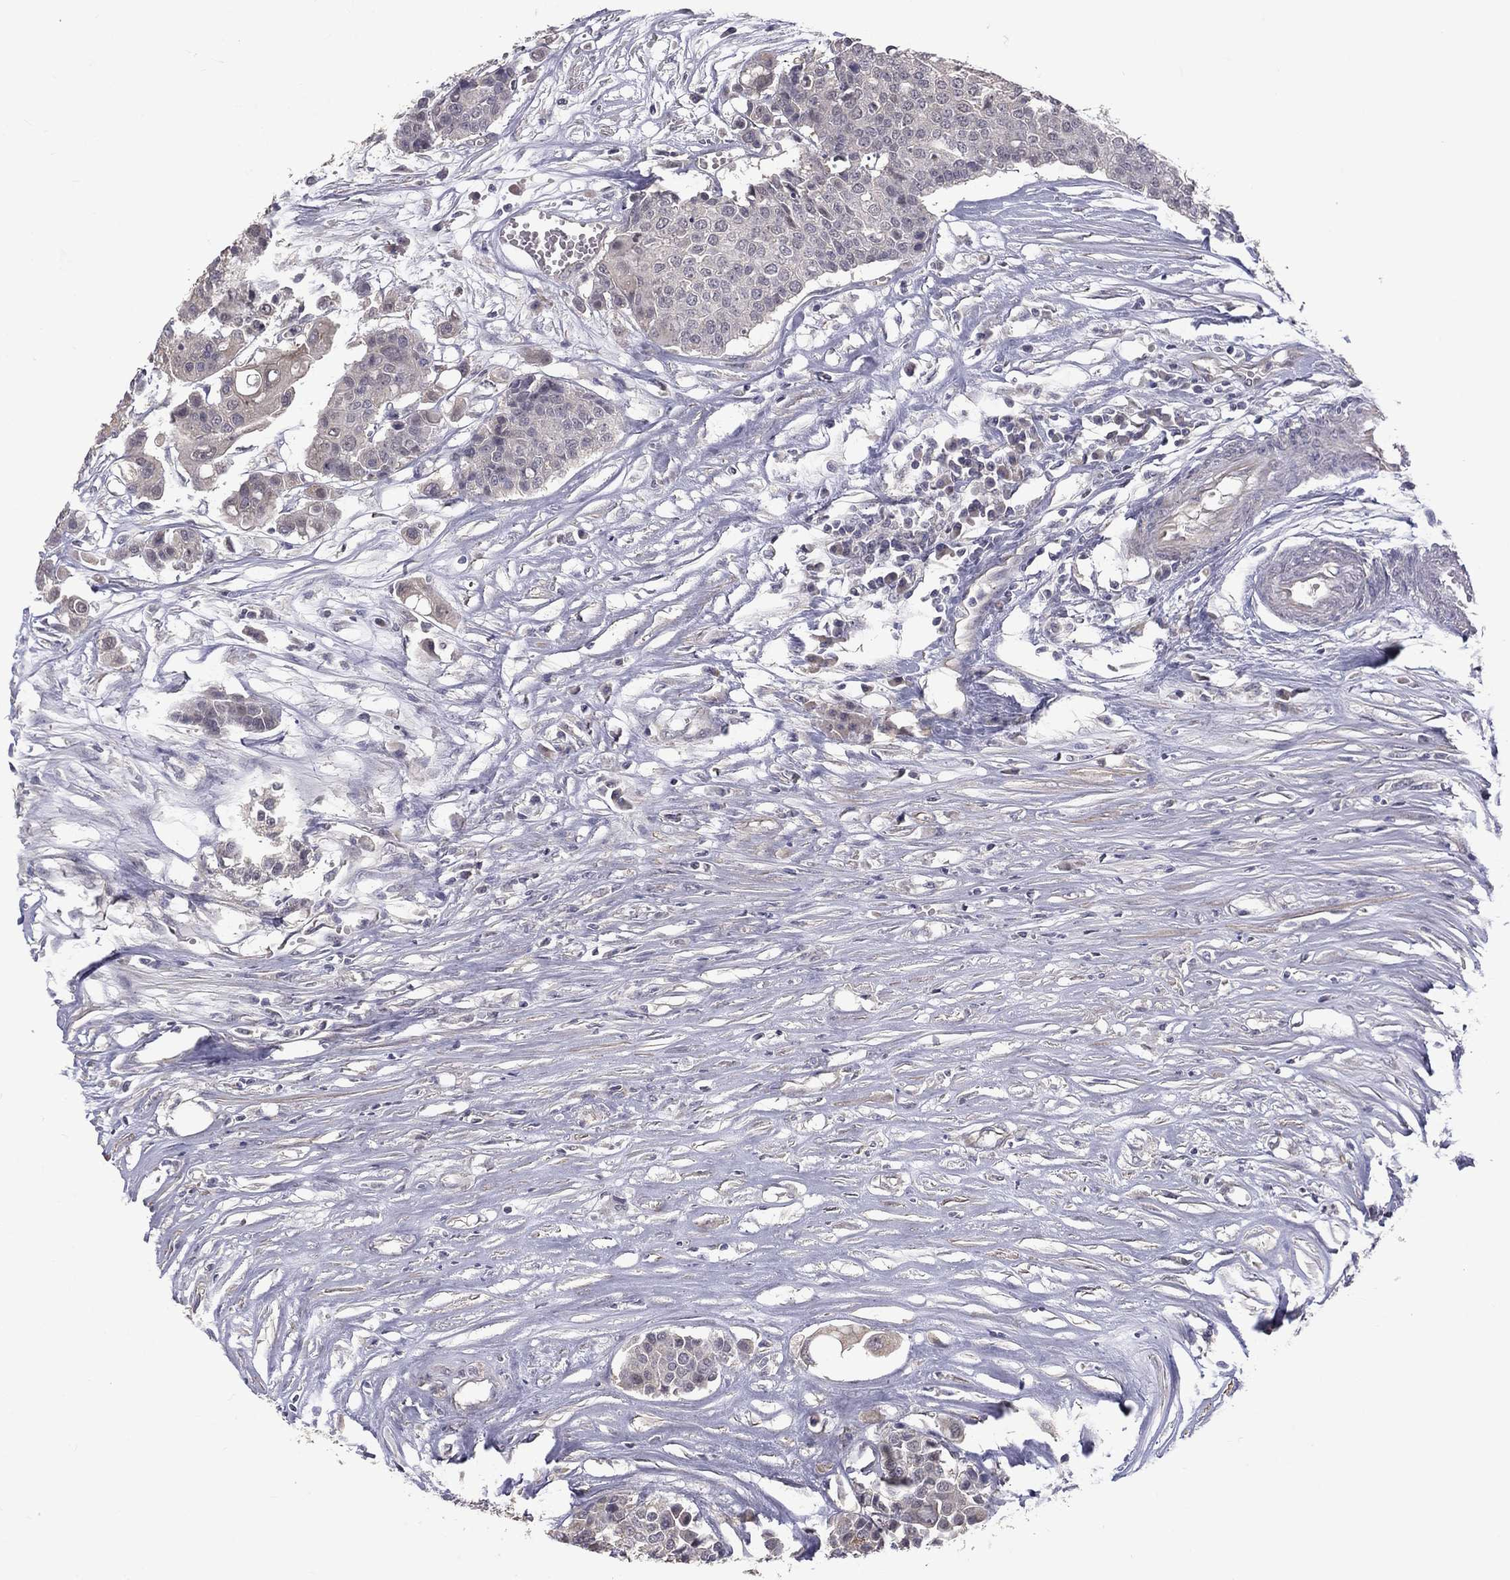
{"staining": {"intensity": "negative", "quantity": "none", "location": "none"}, "tissue": "carcinoid", "cell_type": "Tumor cells", "image_type": "cancer", "snomed": [{"axis": "morphology", "description": "Carcinoid, malignant, NOS"}, {"axis": "topography", "description": "Colon"}], "caption": "An IHC photomicrograph of carcinoid is shown. There is no staining in tumor cells of carcinoid.", "gene": "SLC39A14", "patient": {"sex": "male", "age": 81}}